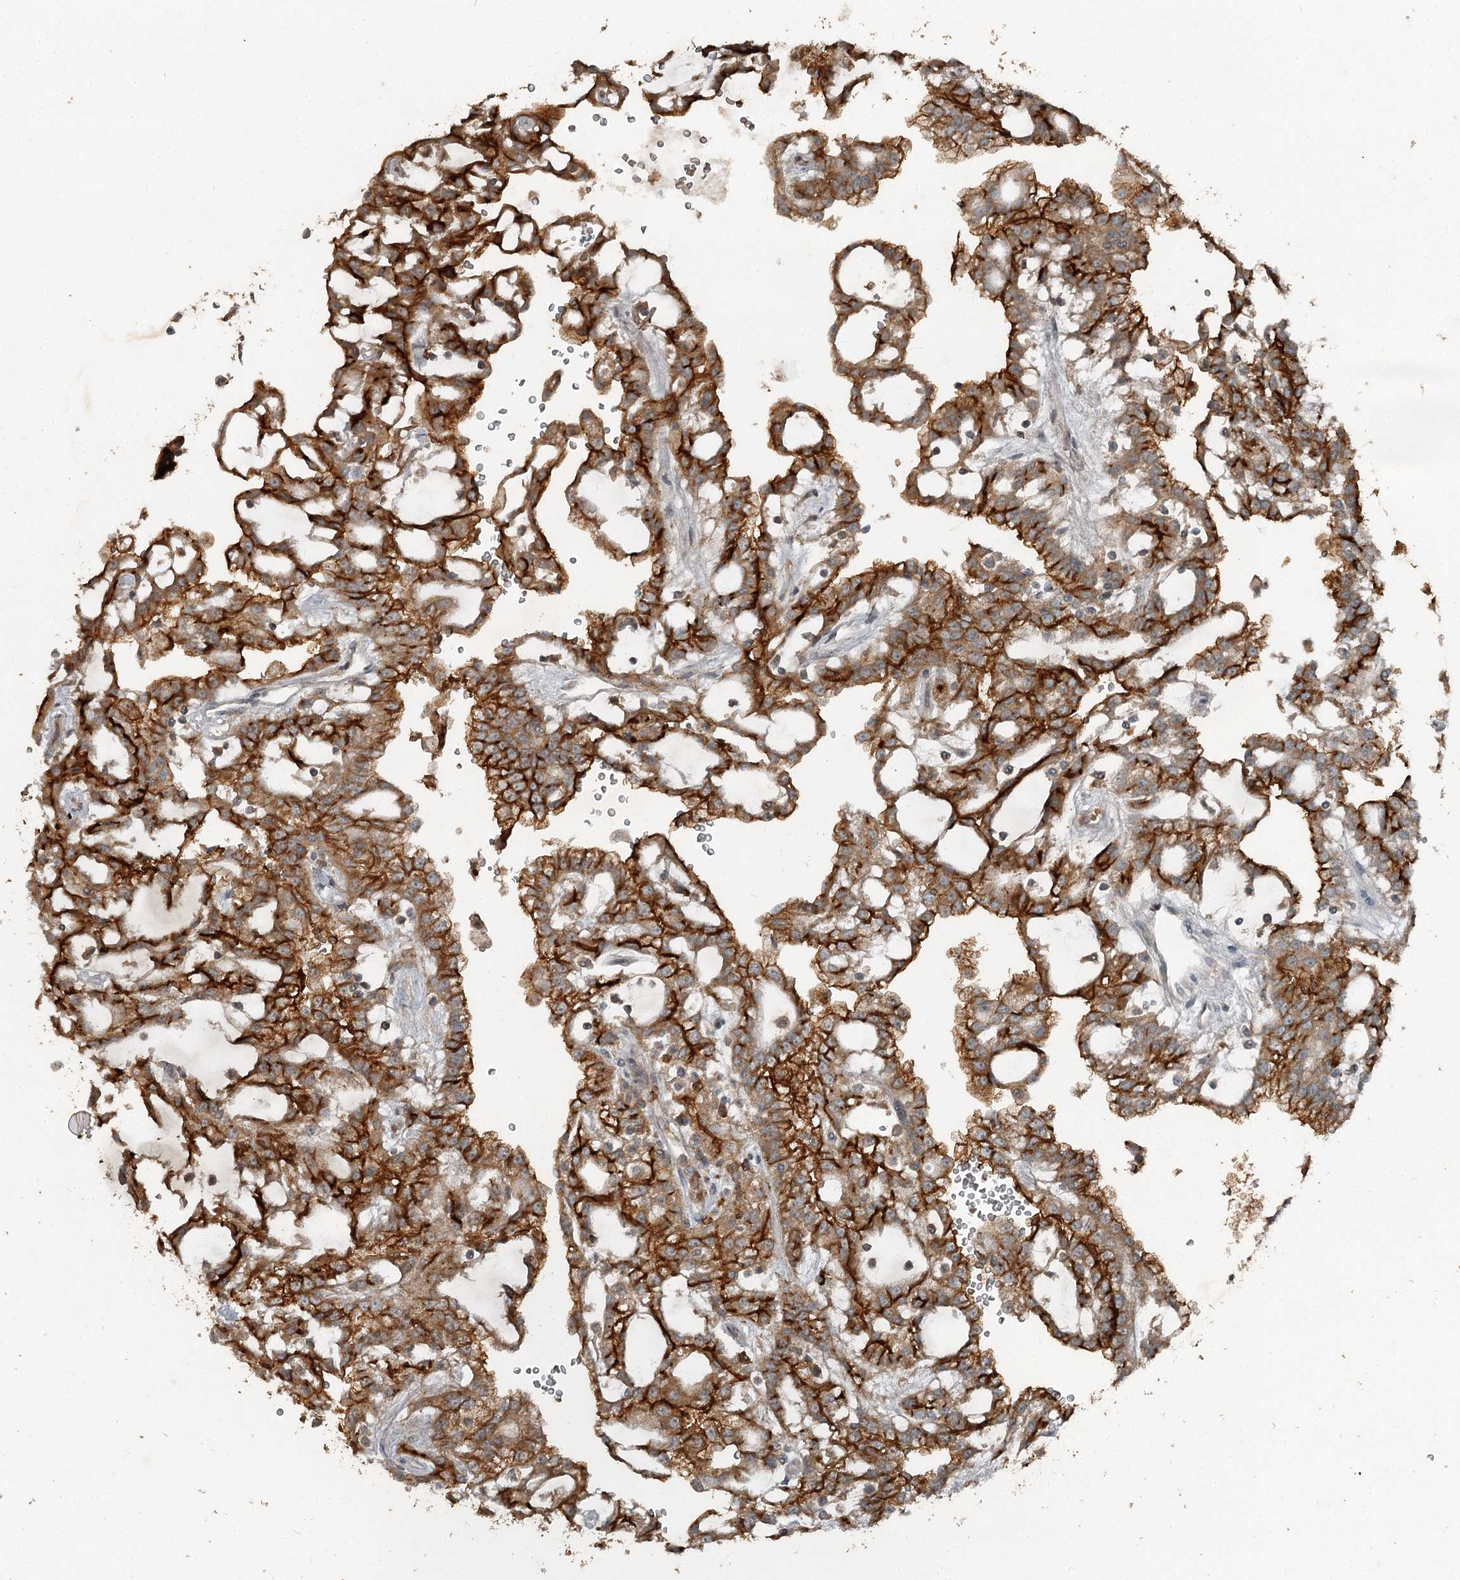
{"staining": {"intensity": "strong", "quantity": ">75%", "location": "cytoplasmic/membranous"}, "tissue": "renal cancer", "cell_type": "Tumor cells", "image_type": "cancer", "snomed": [{"axis": "morphology", "description": "Adenocarcinoma, NOS"}, {"axis": "topography", "description": "Kidney"}], "caption": "Human renal cancer stained for a protein (brown) reveals strong cytoplasmic/membranous positive staining in about >75% of tumor cells.", "gene": "SLC39A8", "patient": {"sex": "male", "age": 63}}